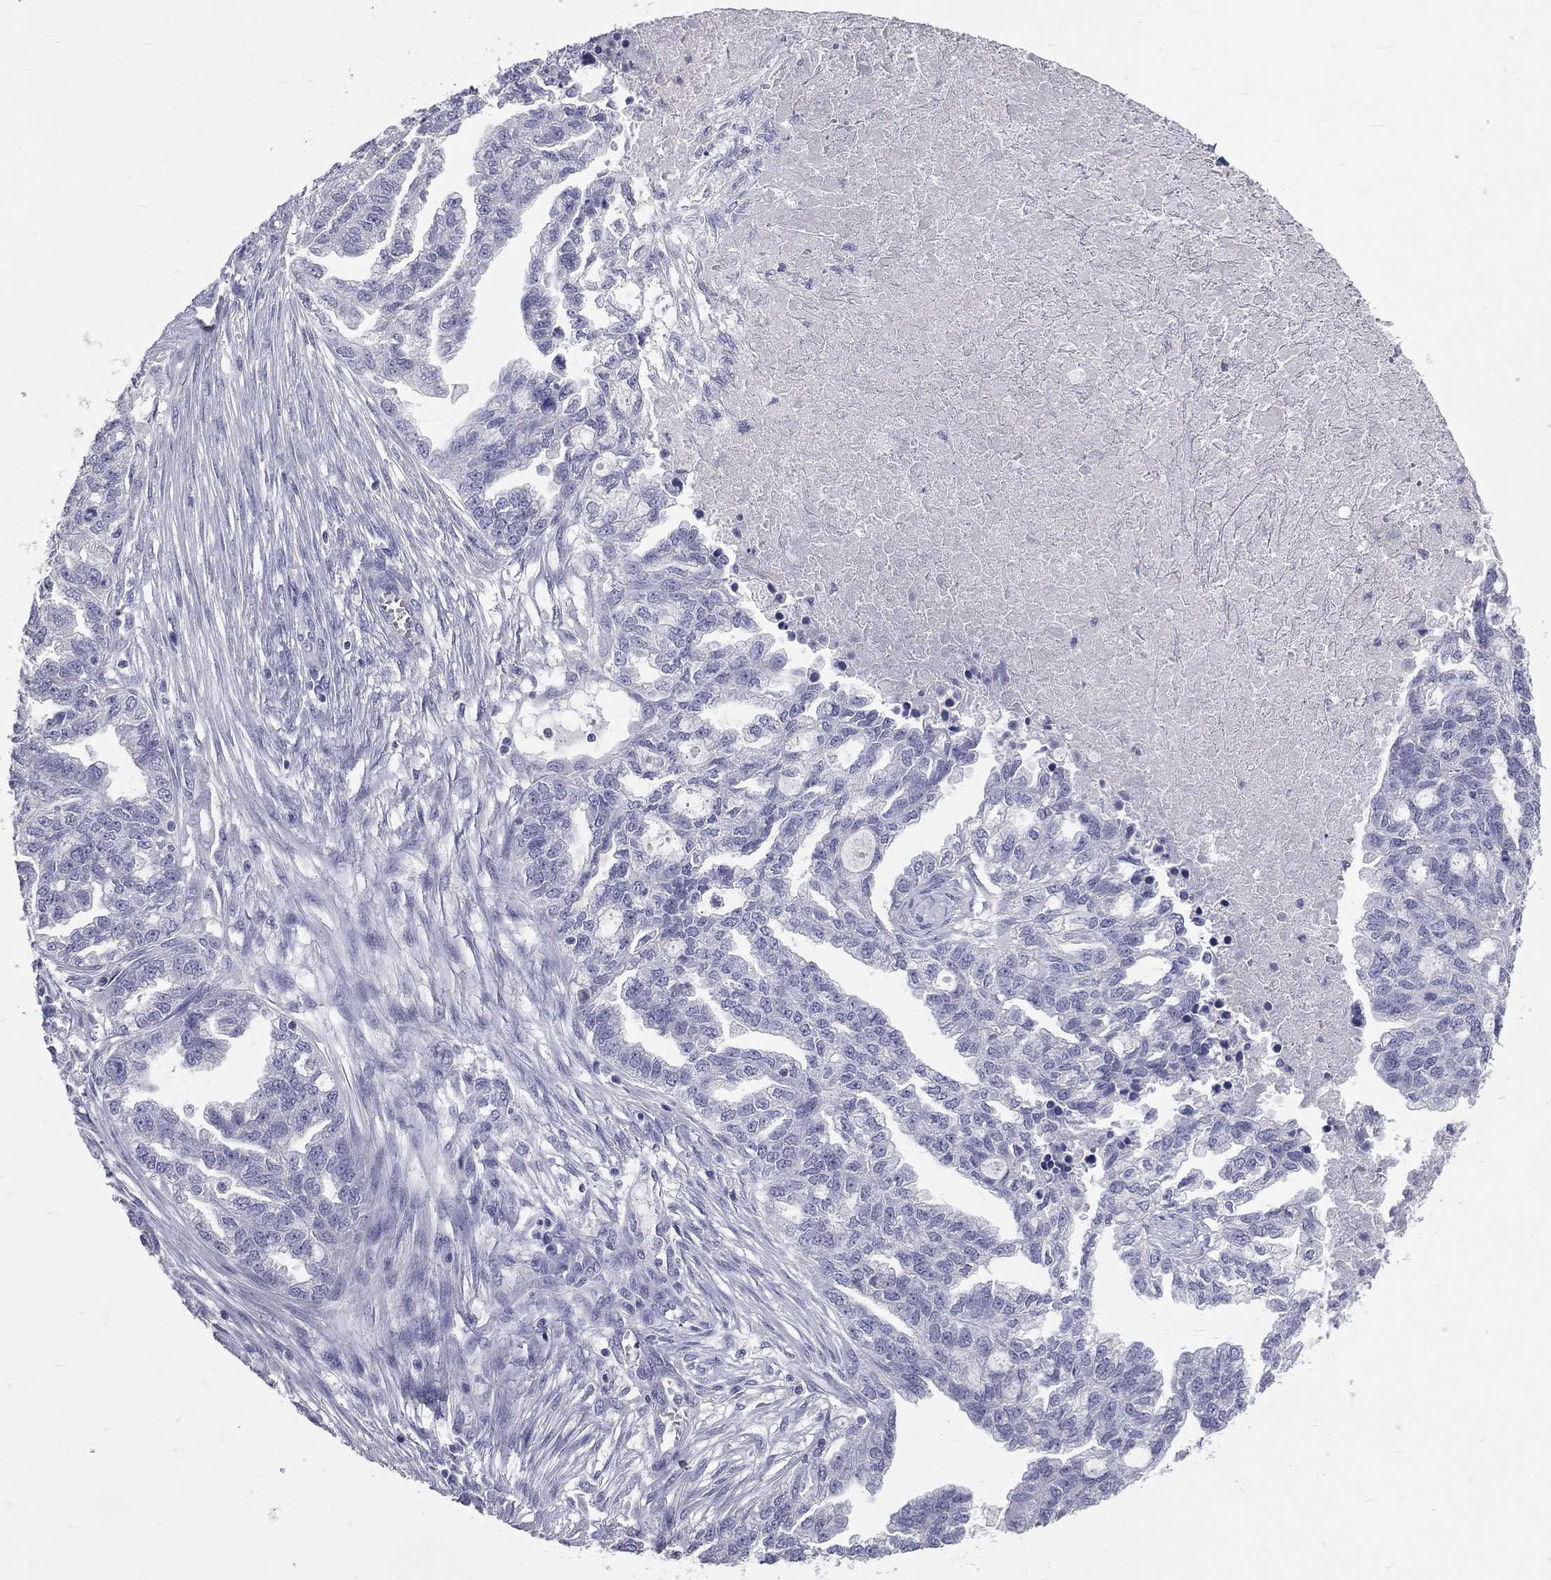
{"staining": {"intensity": "negative", "quantity": "none", "location": "none"}, "tissue": "ovarian cancer", "cell_type": "Tumor cells", "image_type": "cancer", "snomed": [{"axis": "morphology", "description": "Cystadenocarcinoma, serous, NOS"}, {"axis": "topography", "description": "Ovary"}], "caption": "High power microscopy image of an IHC micrograph of ovarian serous cystadenocarcinoma, revealing no significant positivity in tumor cells.", "gene": "TFPI2", "patient": {"sex": "female", "age": 51}}